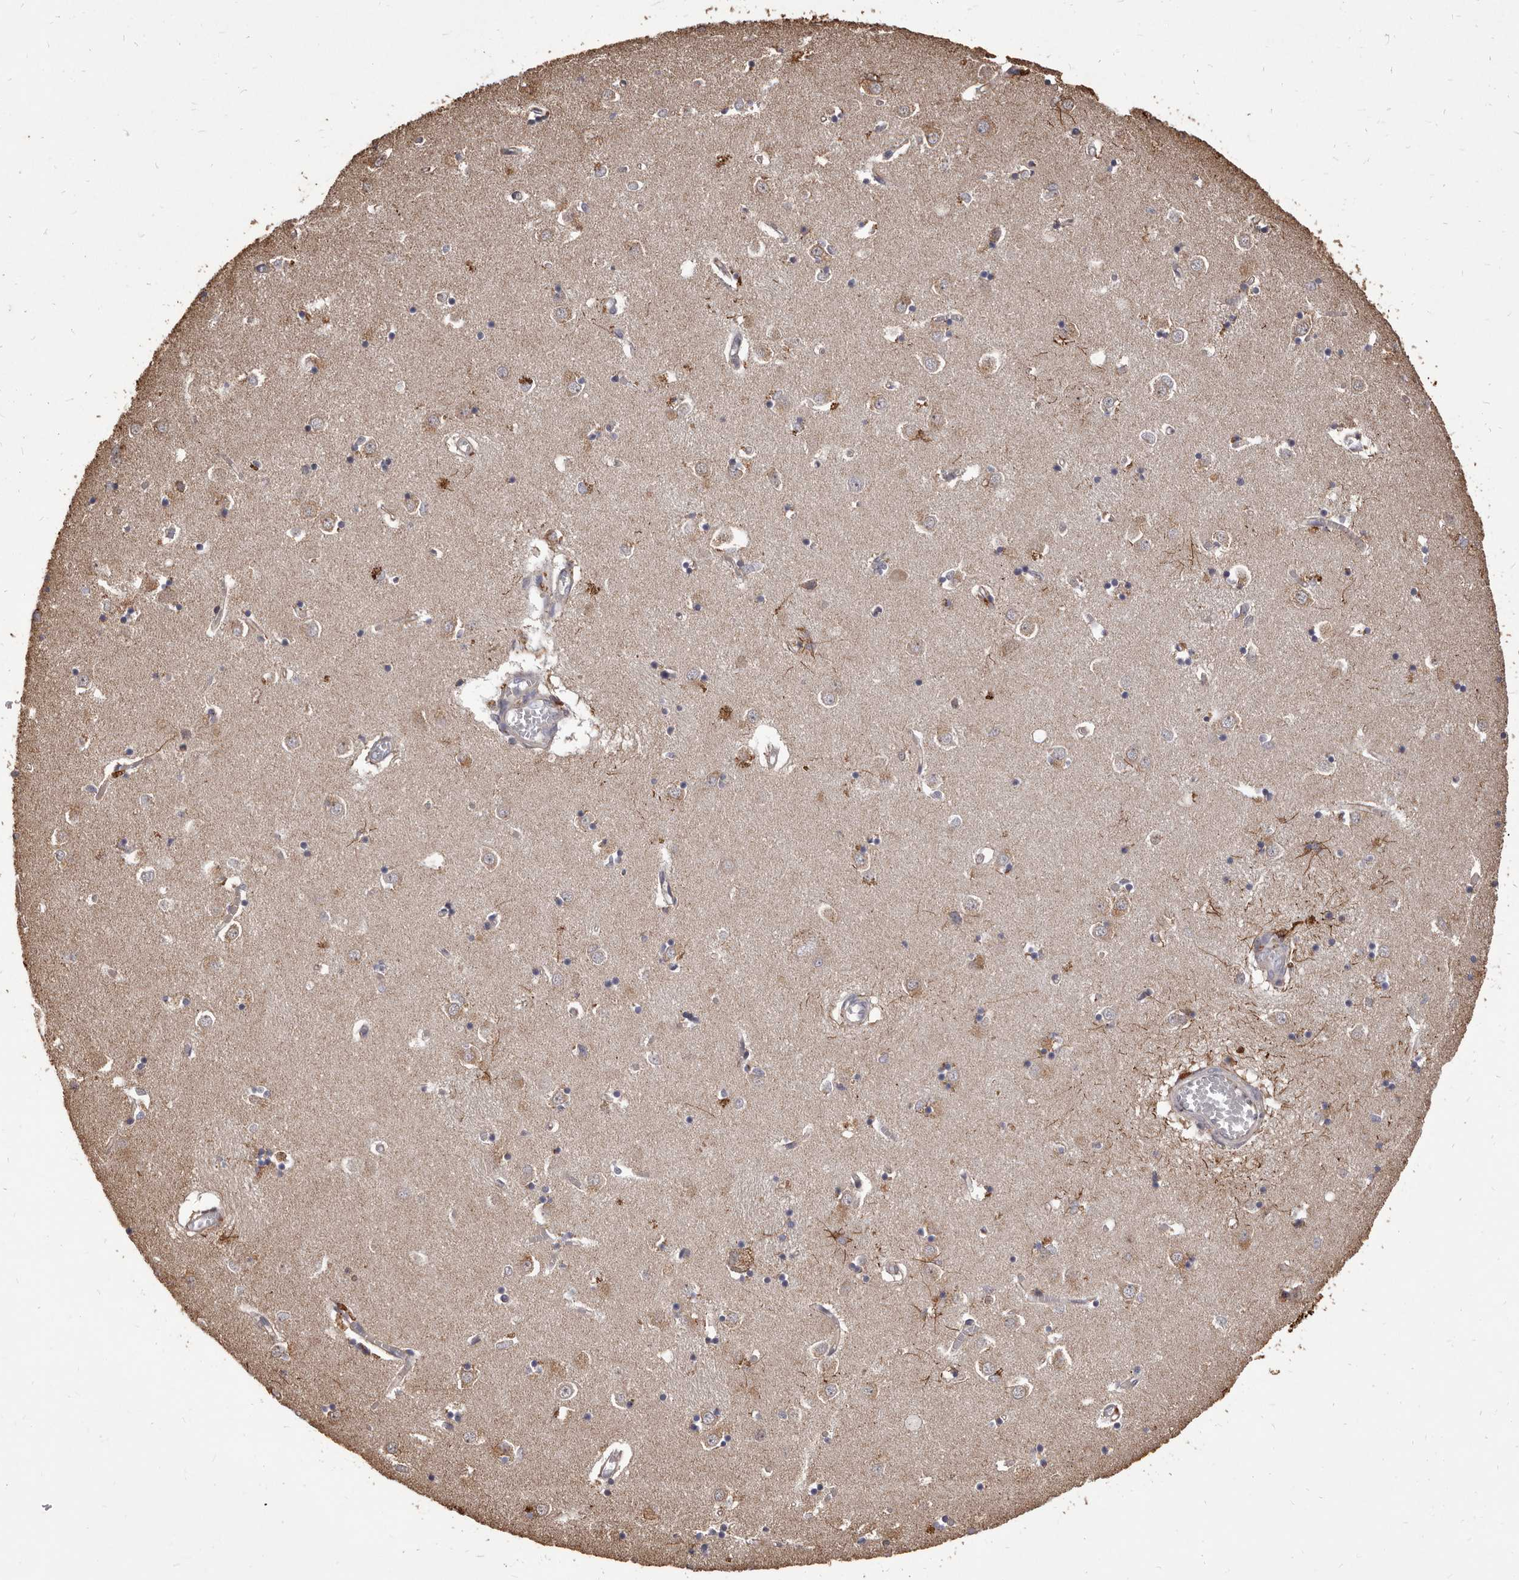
{"staining": {"intensity": "moderate", "quantity": "<25%", "location": "cytoplasmic/membranous"}, "tissue": "caudate", "cell_type": "Glial cells", "image_type": "normal", "snomed": [{"axis": "morphology", "description": "Normal tissue, NOS"}, {"axis": "topography", "description": "Lateral ventricle wall"}], "caption": "Normal caudate demonstrates moderate cytoplasmic/membranous staining in approximately <25% of glial cells, visualized by immunohistochemistry.", "gene": "ALPK1", "patient": {"sex": "male", "age": 70}}